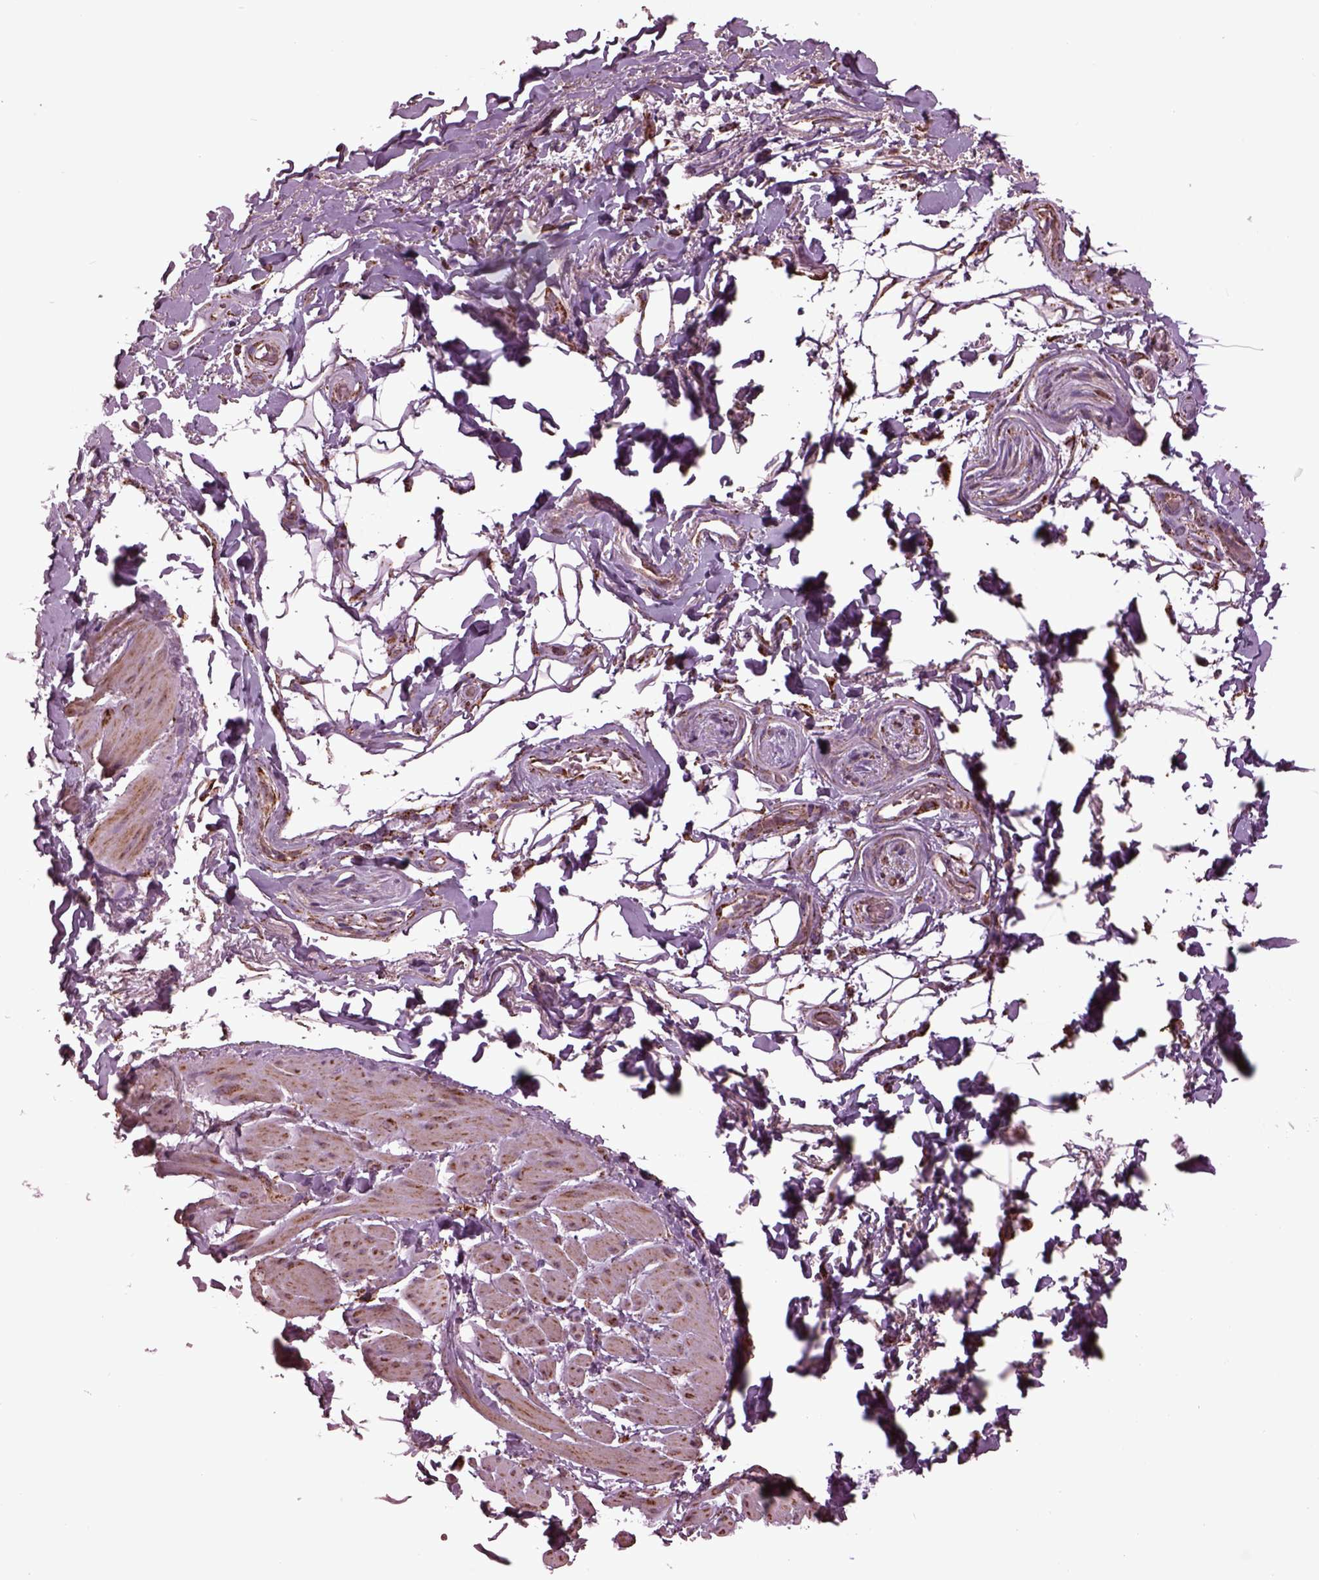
{"staining": {"intensity": "moderate", "quantity": ">75%", "location": "cytoplasmic/membranous"}, "tissue": "adipose tissue", "cell_type": "Adipocytes", "image_type": "normal", "snomed": [{"axis": "morphology", "description": "Normal tissue, NOS"}, {"axis": "topography", "description": "Anal"}, {"axis": "topography", "description": "Peripheral nerve tissue"}], "caption": "DAB immunohistochemical staining of unremarkable adipose tissue reveals moderate cytoplasmic/membranous protein expression in about >75% of adipocytes.", "gene": "TMEM254", "patient": {"sex": "male", "age": 53}}